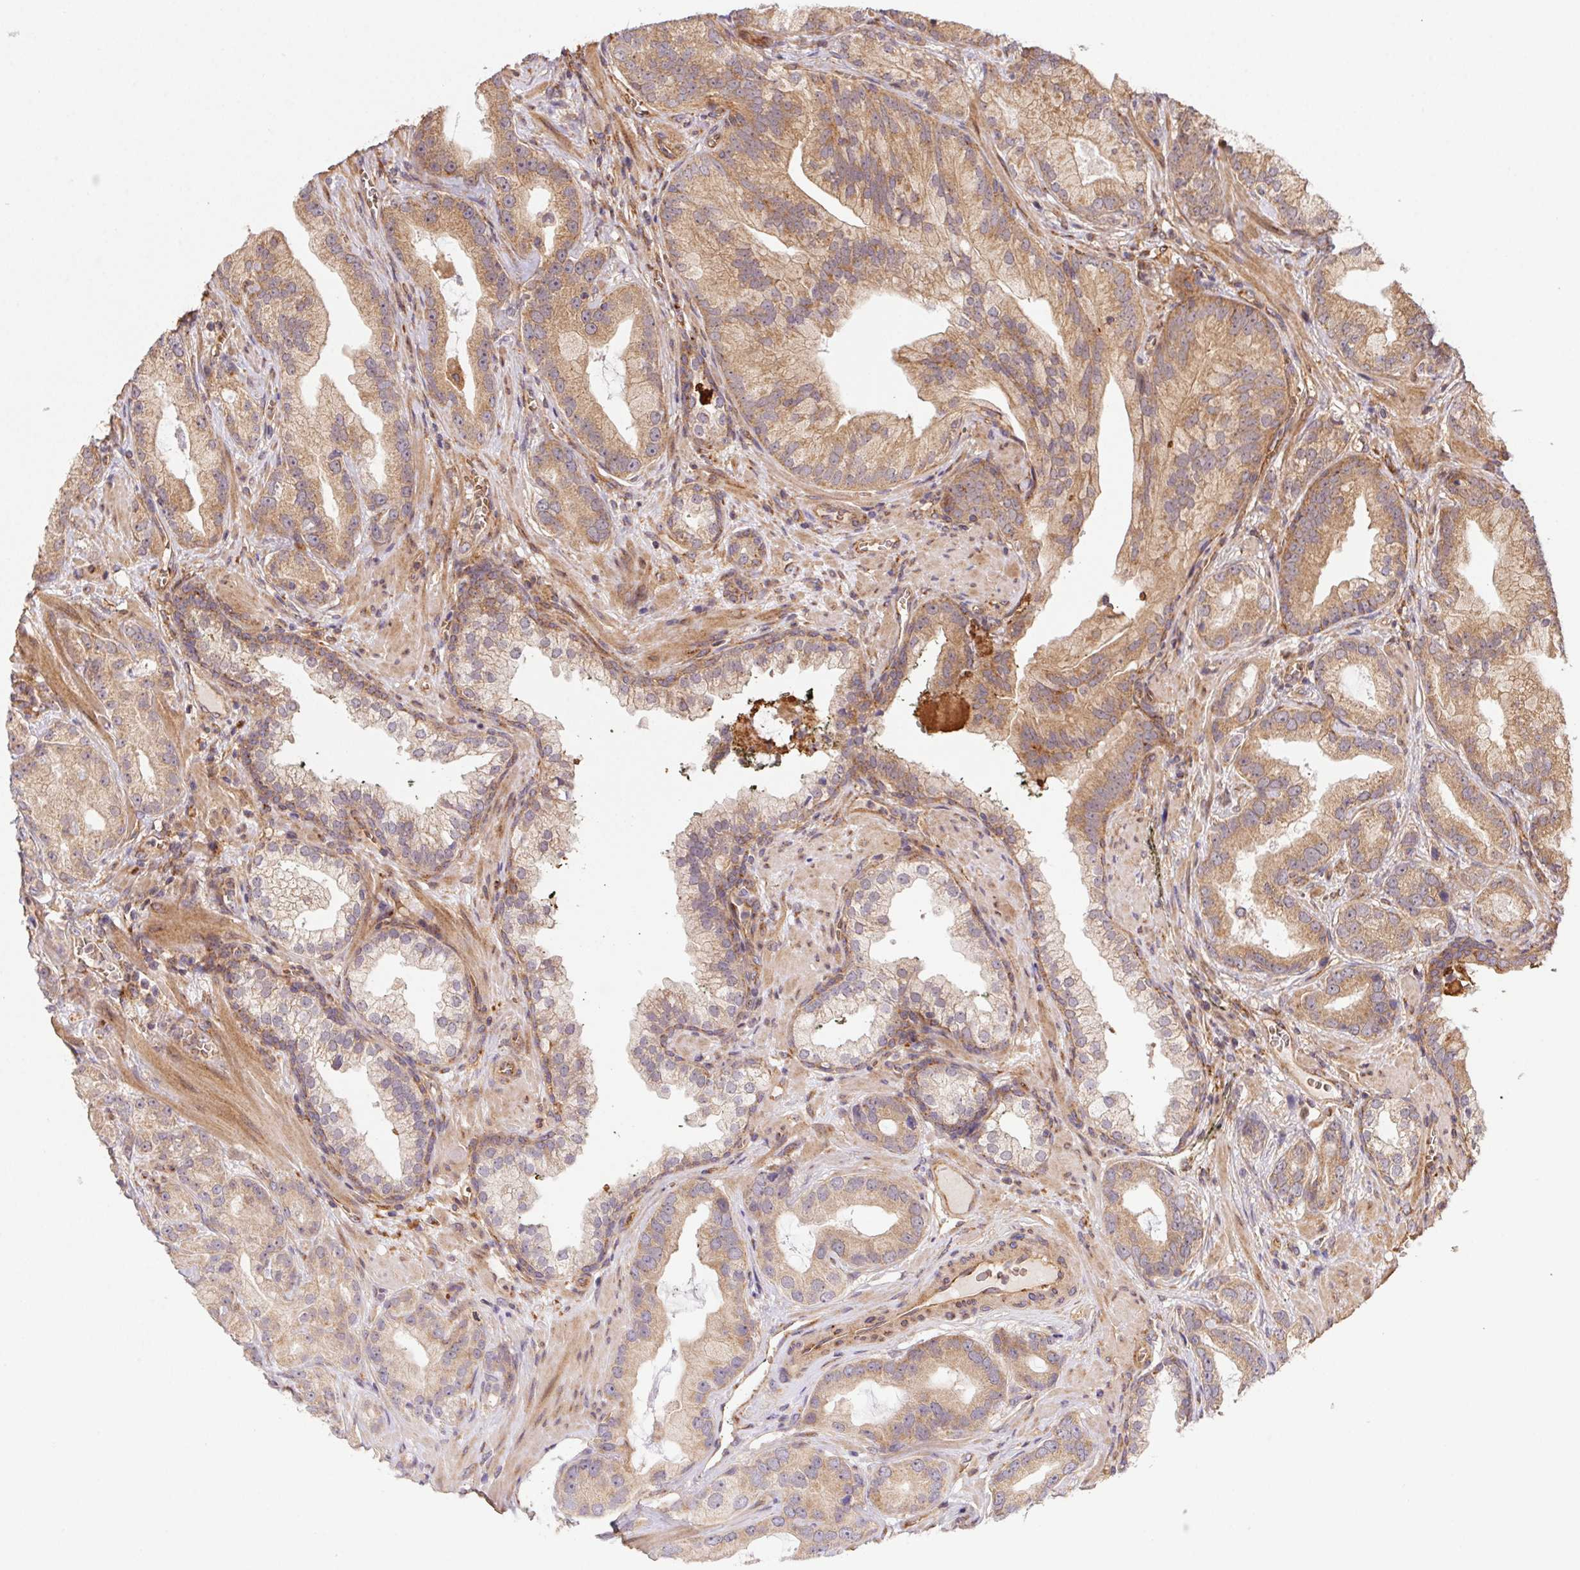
{"staining": {"intensity": "moderate", "quantity": ">75%", "location": "cytoplasmic/membranous"}, "tissue": "prostate cancer", "cell_type": "Tumor cells", "image_type": "cancer", "snomed": [{"axis": "morphology", "description": "Adenocarcinoma, Low grade"}, {"axis": "topography", "description": "Prostate"}], "caption": "Tumor cells demonstrate medium levels of moderate cytoplasmic/membranous expression in approximately >75% of cells in human low-grade adenocarcinoma (prostate).", "gene": "USE1", "patient": {"sex": "male", "age": 62}}